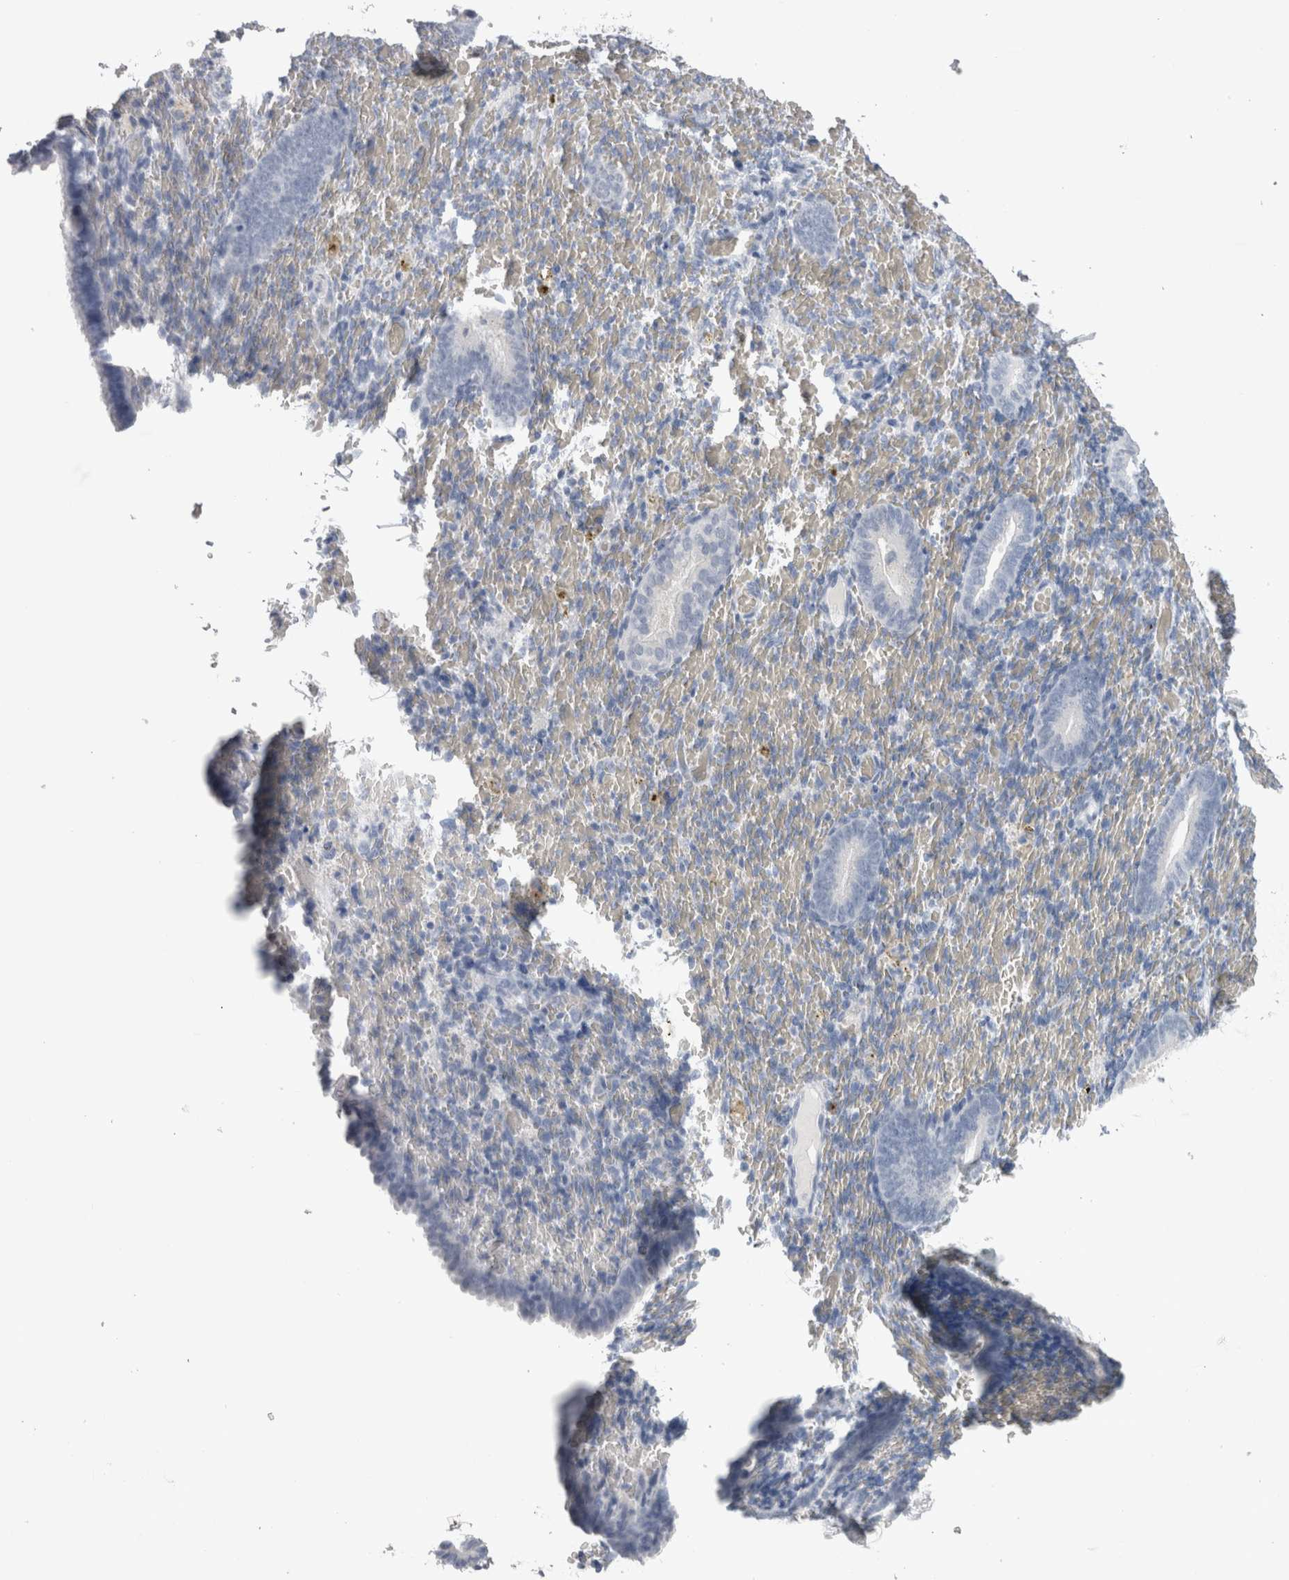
{"staining": {"intensity": "negative", "quantity": "none", "location": "none"}, "tissue": "endometrium", "cell_type": "Cells in endometrial stroma", "image_type": "normal", "snomed": [{"axis": "morphology", "description": "Normal tissue, NOS"}, {"axis": "topography", "description": "Endometrium"}], "caption": "Cells in endometrial stroma show no significant expression in normal endometrium. (Brightfield microscopy of DAB immunohistochemistry at high magnification).", "gene": "CA8", "patient": {"sex": "female", "age": 51}}